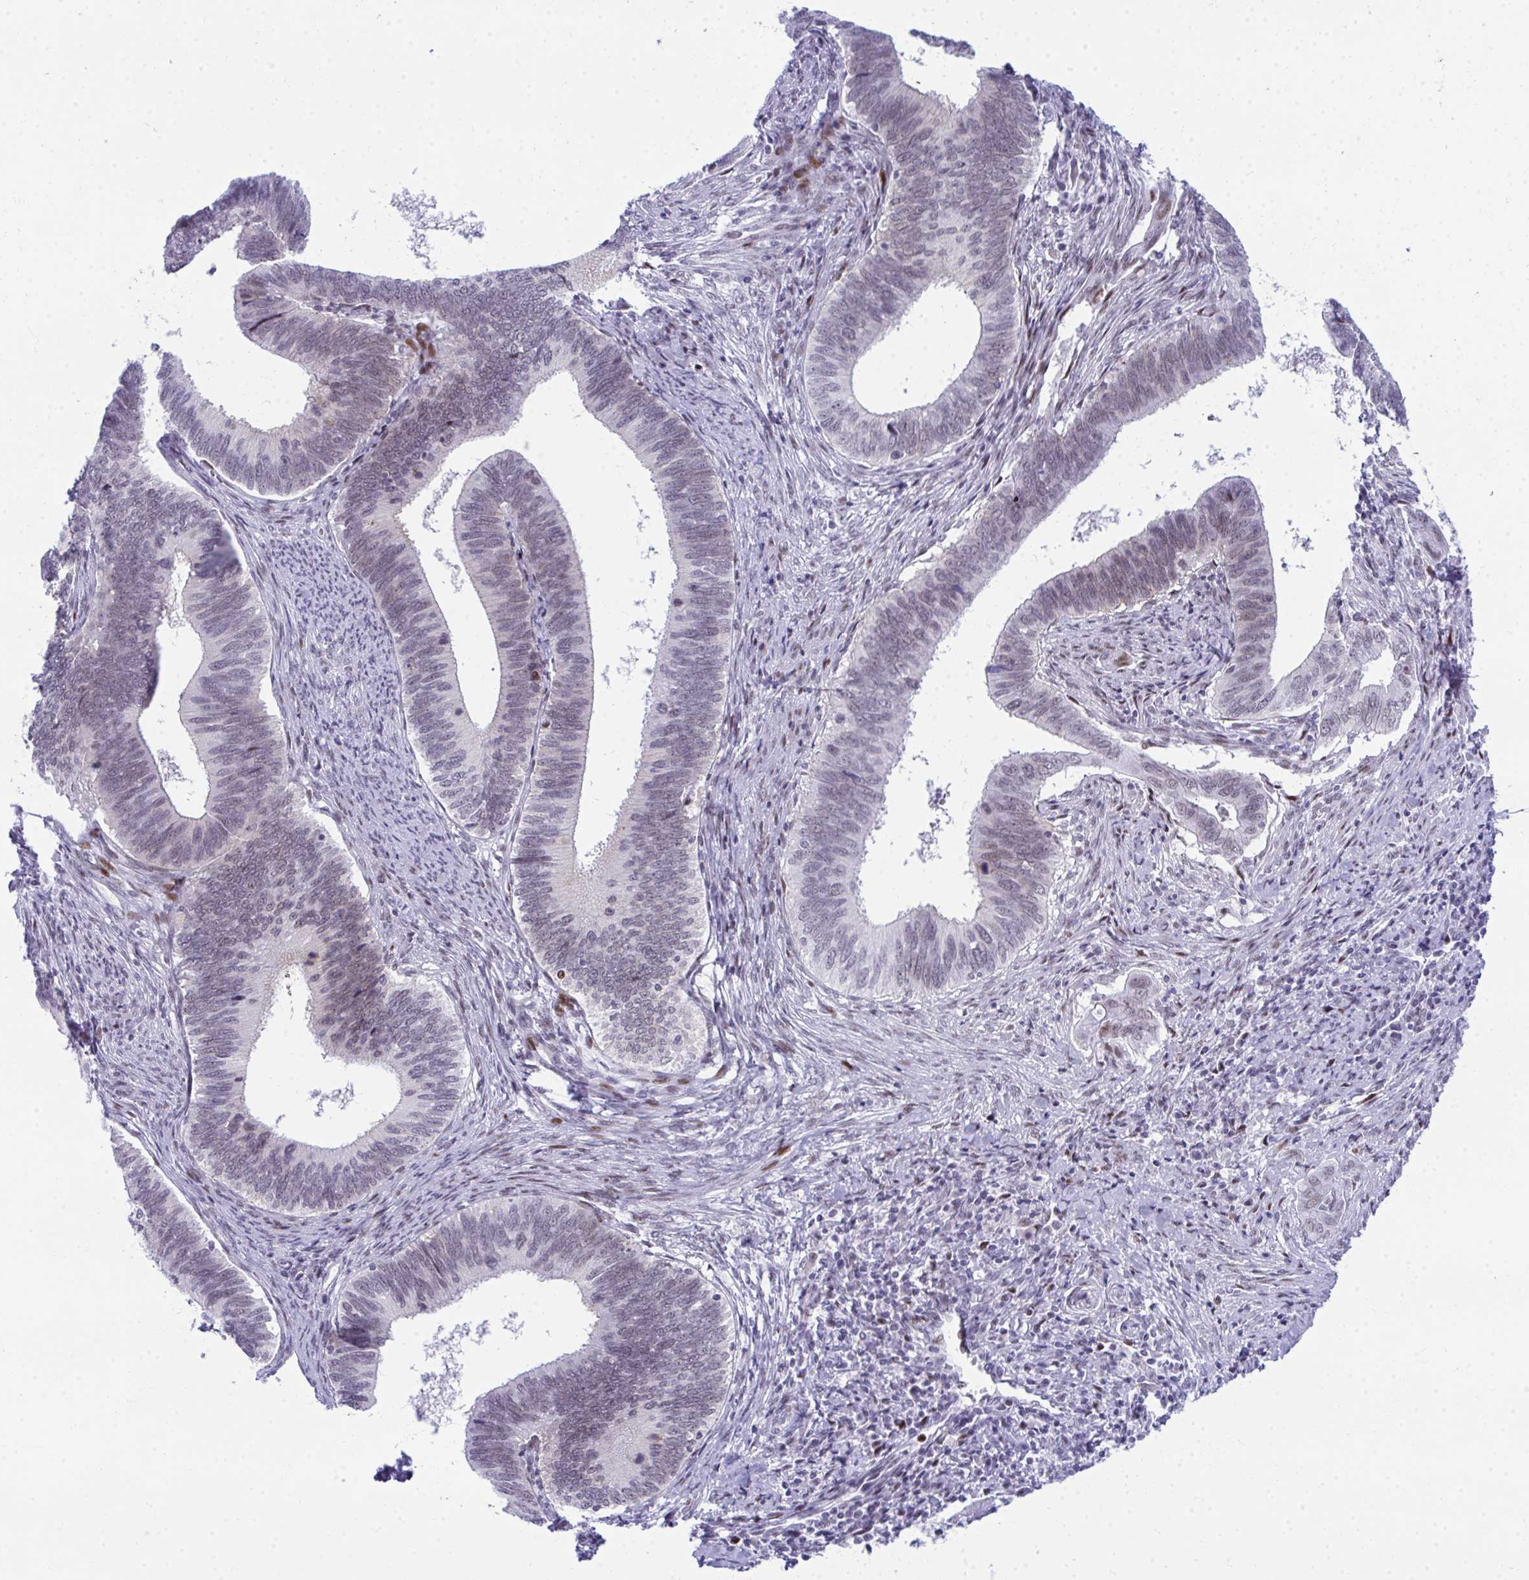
{"staining": {"intensity": "weak", "quantity": "25%-75%", "location": "nuclear"}, "tissue": "cervical cancer", "cell_type": "Tumor cells", "image_type": "cancer", "snomed": [{"axis": "morphology", "description": "Adenocarcinoma, NOS"}, {"axis": "topography", "description": "Cervix"}], "caption": "Immunohistochemical staining of human adenocarcinoma (cervical) demonstrates weak nuclear protein expression in approximately 25%-75% of tumor cells. (DAB IHC, brown staining for protein, blue staining for nuclei).", "gene": "GLDN", "patient": {"sex": "female", "age": 42}}